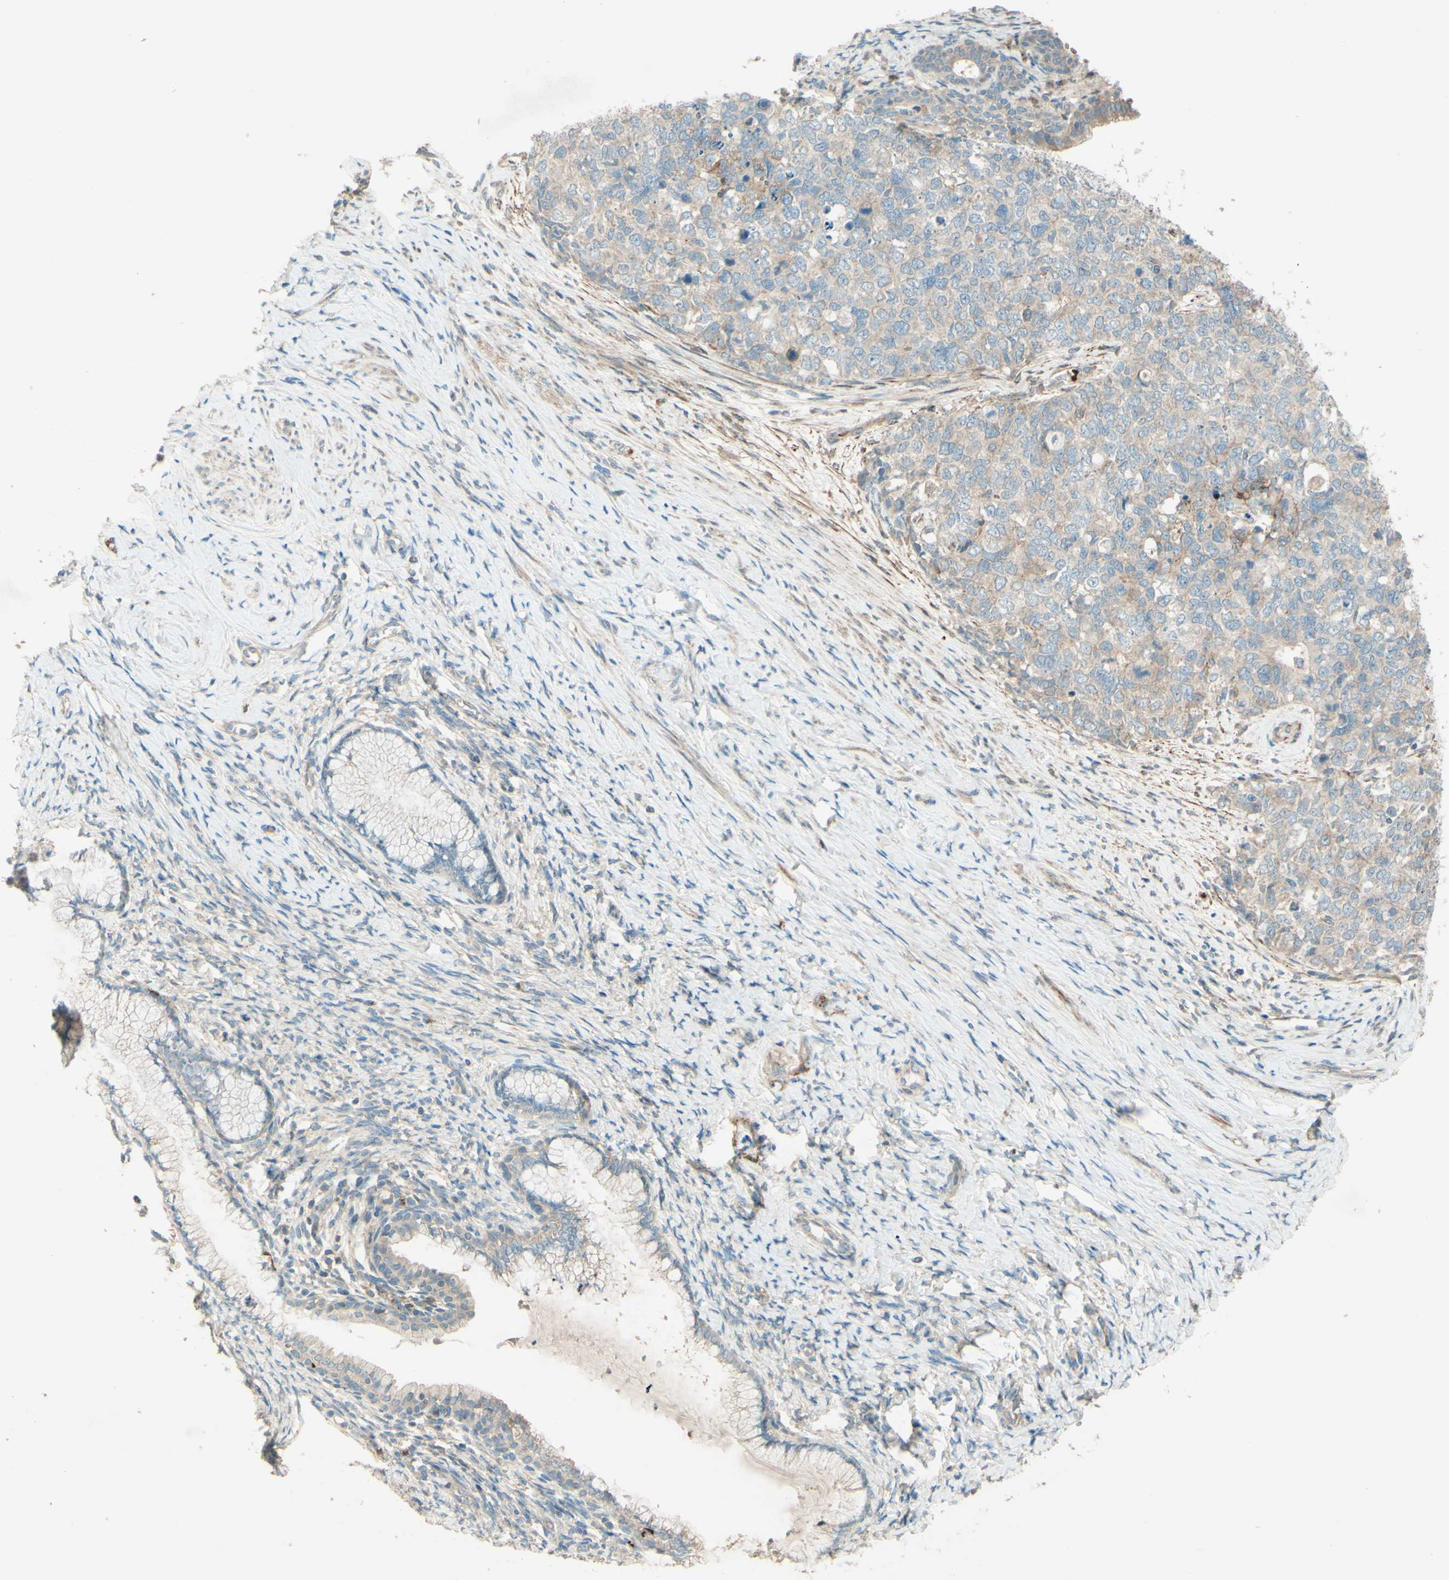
{"staining": {"intensity": "weak", "quantity": ">75%", "location": "cytoplasmic/membranous"}, "tissue": "cervical cancer", "cell_type": "Tumor cells", "image_type": "cancer", "snomed": [{"axis": "morphology", "description": "Squamous cell carcinoma, NOS"}, {"axis": "topography", "description": "Cervix"}], "caption": "Immunohistochemical staining of human cervical cancer demonstrates low levels of weak cytoplasmic/membranous protein staining in about >75% of tumor cells.", "gene": "ADAM17", "patient": {"sex": "female", "age": 63}}